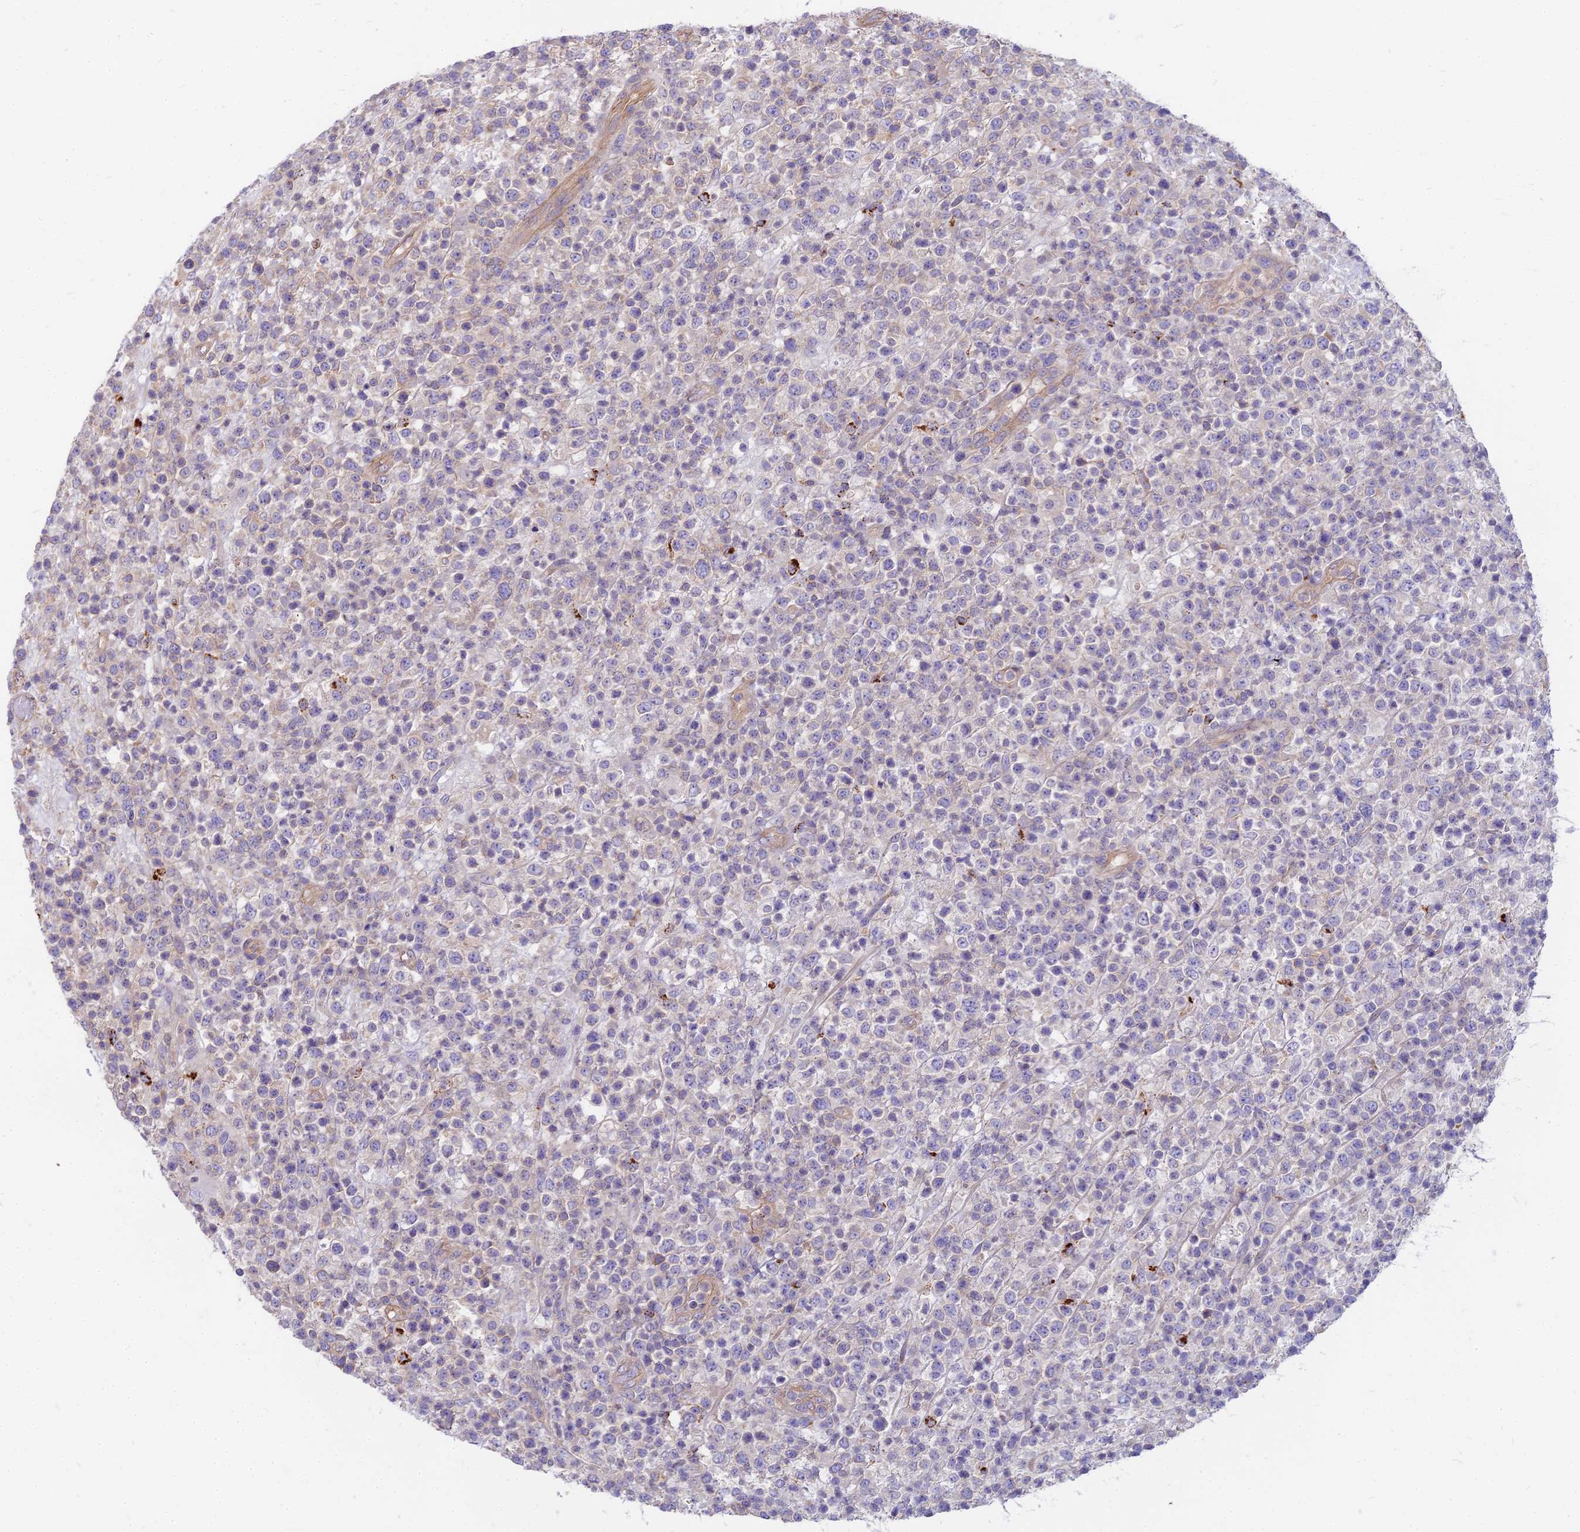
{"staining": {"intensity": "negative", "quantity": "none", "location": "none"}, "tissue": "lymphoma", "cell_type": "Tumor cells", "image_type": "cancer", "snomed": [{"axis": "morphology", "description": "Malignant lymphoma, non-Hodgkin's type, High grade"}, {"axis": "topography", "description": "Colon"}], "caption": "A high-resolution histopathology image shows immunohistochemistry staining of lymphoma, which reveals no significant expression in tumor cells.", "gene": "HLA-DOA", "patient": {"sex": "female", "age": 53}}